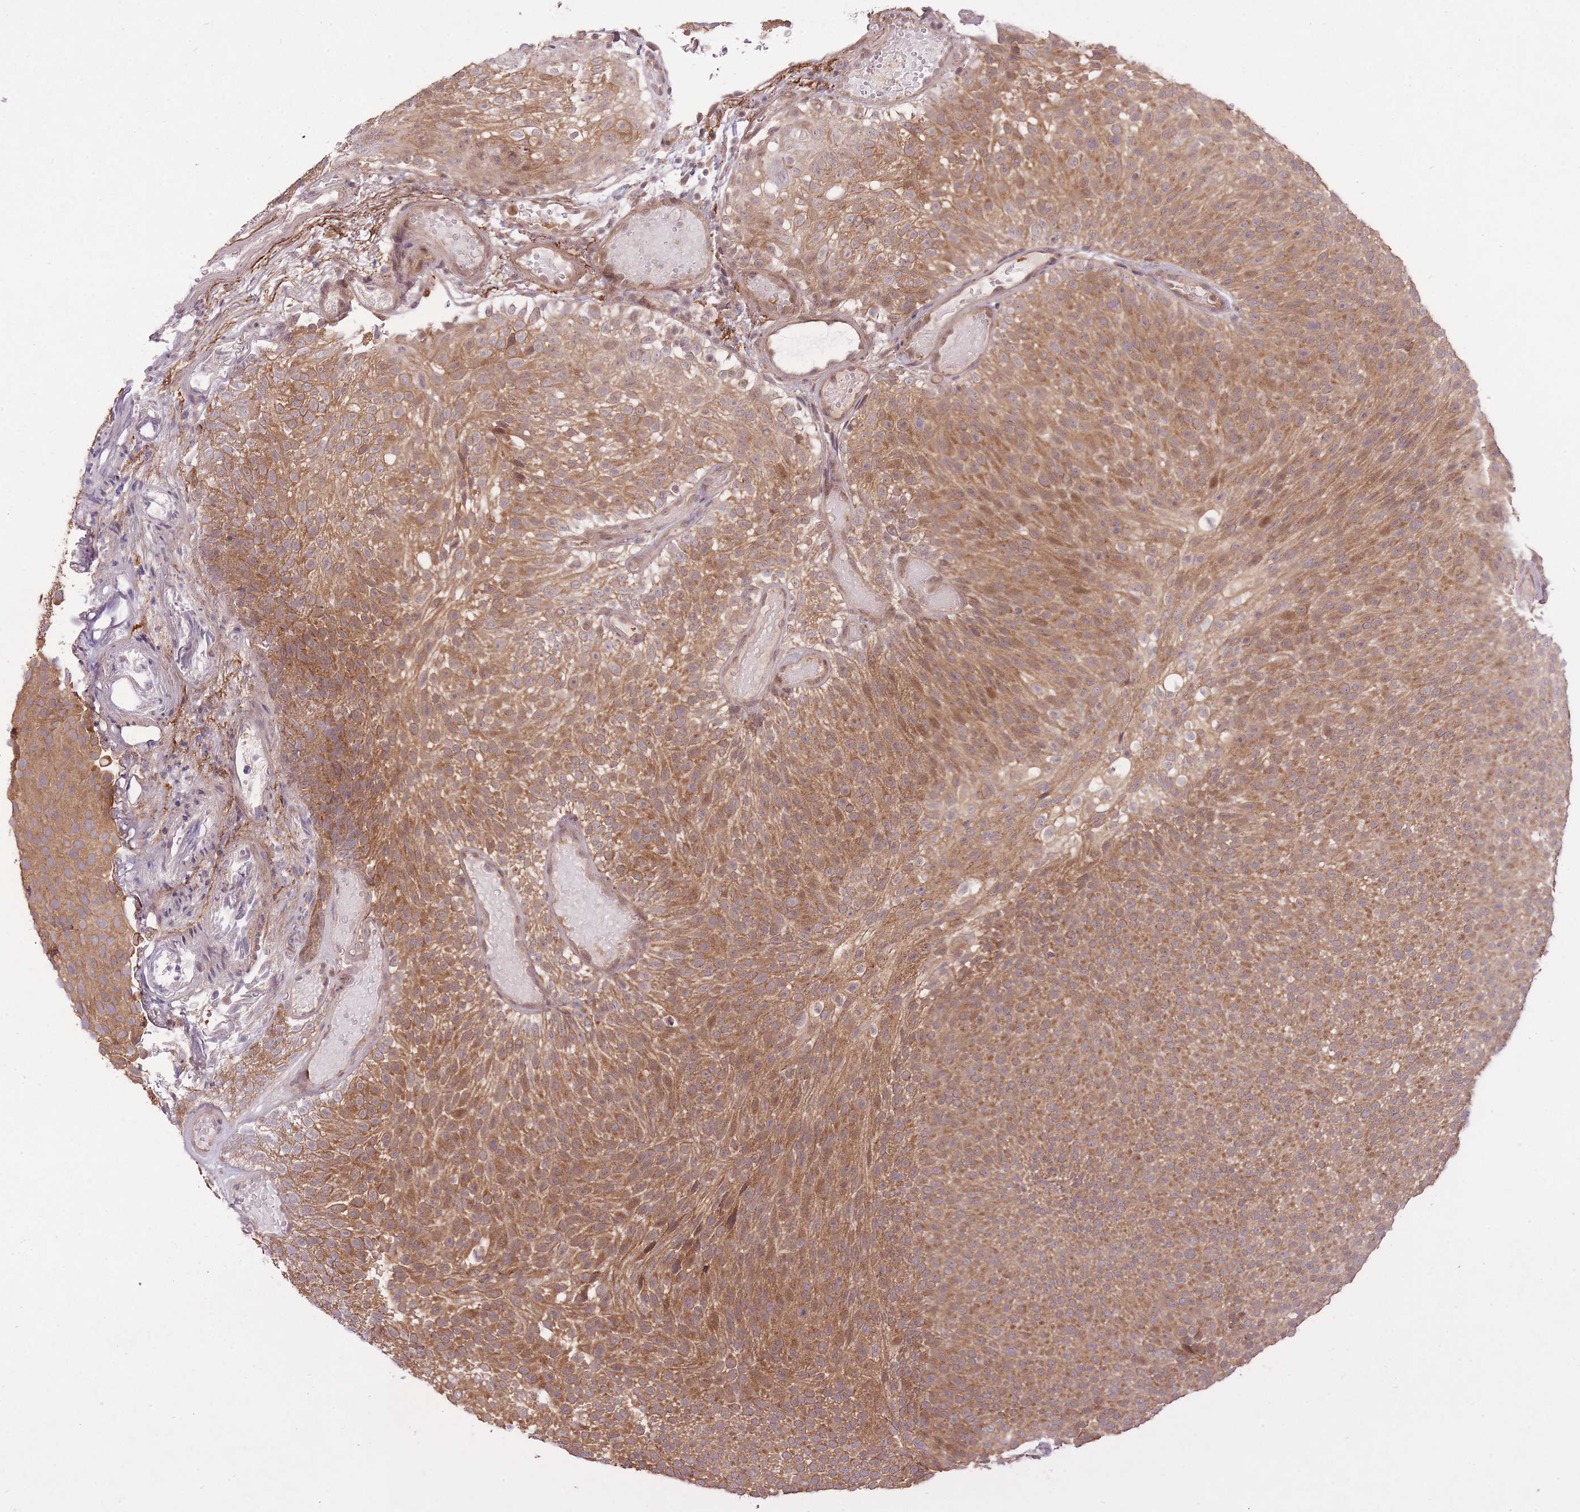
{"staining": {"intensity": "moderate", "quantity": ">75%", "location": "cytoplasmic/membranous"}, "tissue": "urothelial cancer", "cell_type": "Tumor cells", "image_type": "cancer", "snomed": [{"axis": "morphology", "description": "Urothelial carcinoma, Low grade"}, {"axis": "topography", "description": "Urinary bladder"}], "caption": "DAB (3,3'-diaminobenzidine) immunohistochemical staining of human urothelial carcinoma (low-grade) reveals moderate cytoplasmic/membranous protein positivity in about >75% of tumor cells. (DAB IHC with brightfield microscopy, high magnification).", "gene": "ZNF391", "patient": {"sex": "male", "age": 78}}